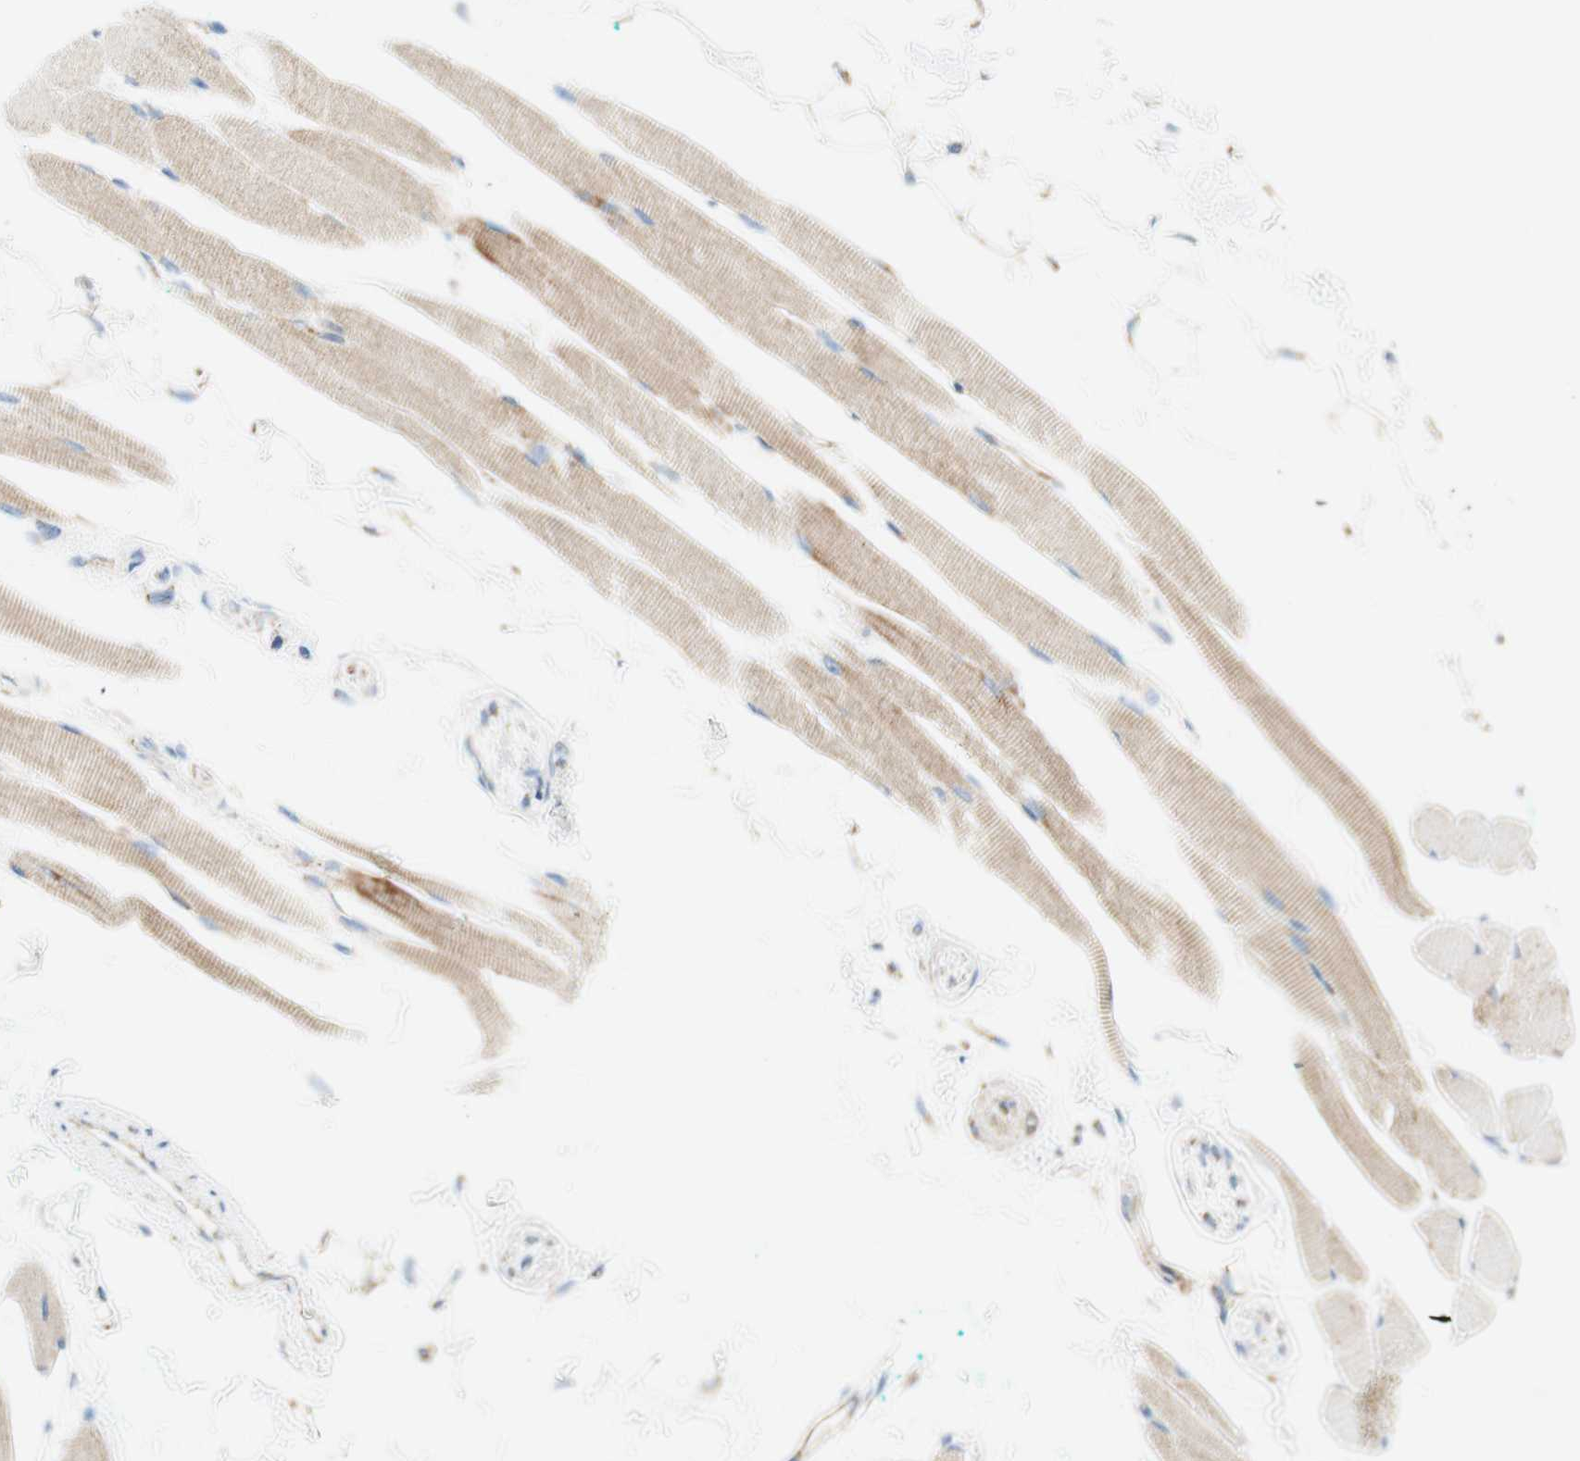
{"staining": {"intensity": "moderate", "quantity": "25%-75%", "location": "cytoplasmic/membranous"}, "tissue": "skeletal muscle", "cell_type": "Myocytes", "image_type": "normal", "snomed": [{"axis": "morphology", "description": "Normal tissue, NOS"}, {"axis": "topography", "description": "Skeletal muscle"}, {"axis": "topography", "description": "Oral tissue"}, {"axis": "topography", "description": "Peripheral nerve tissue"}], "caption": "Immunohistochemistry (IHC) of benign human skeletal muscle displays medium levels of moderate cytoplasmic/membranous positivity in approximately 25%-75% of myocytes.", "gene": "TOMM20", "patient": {"sex": "female", "age": 84}}